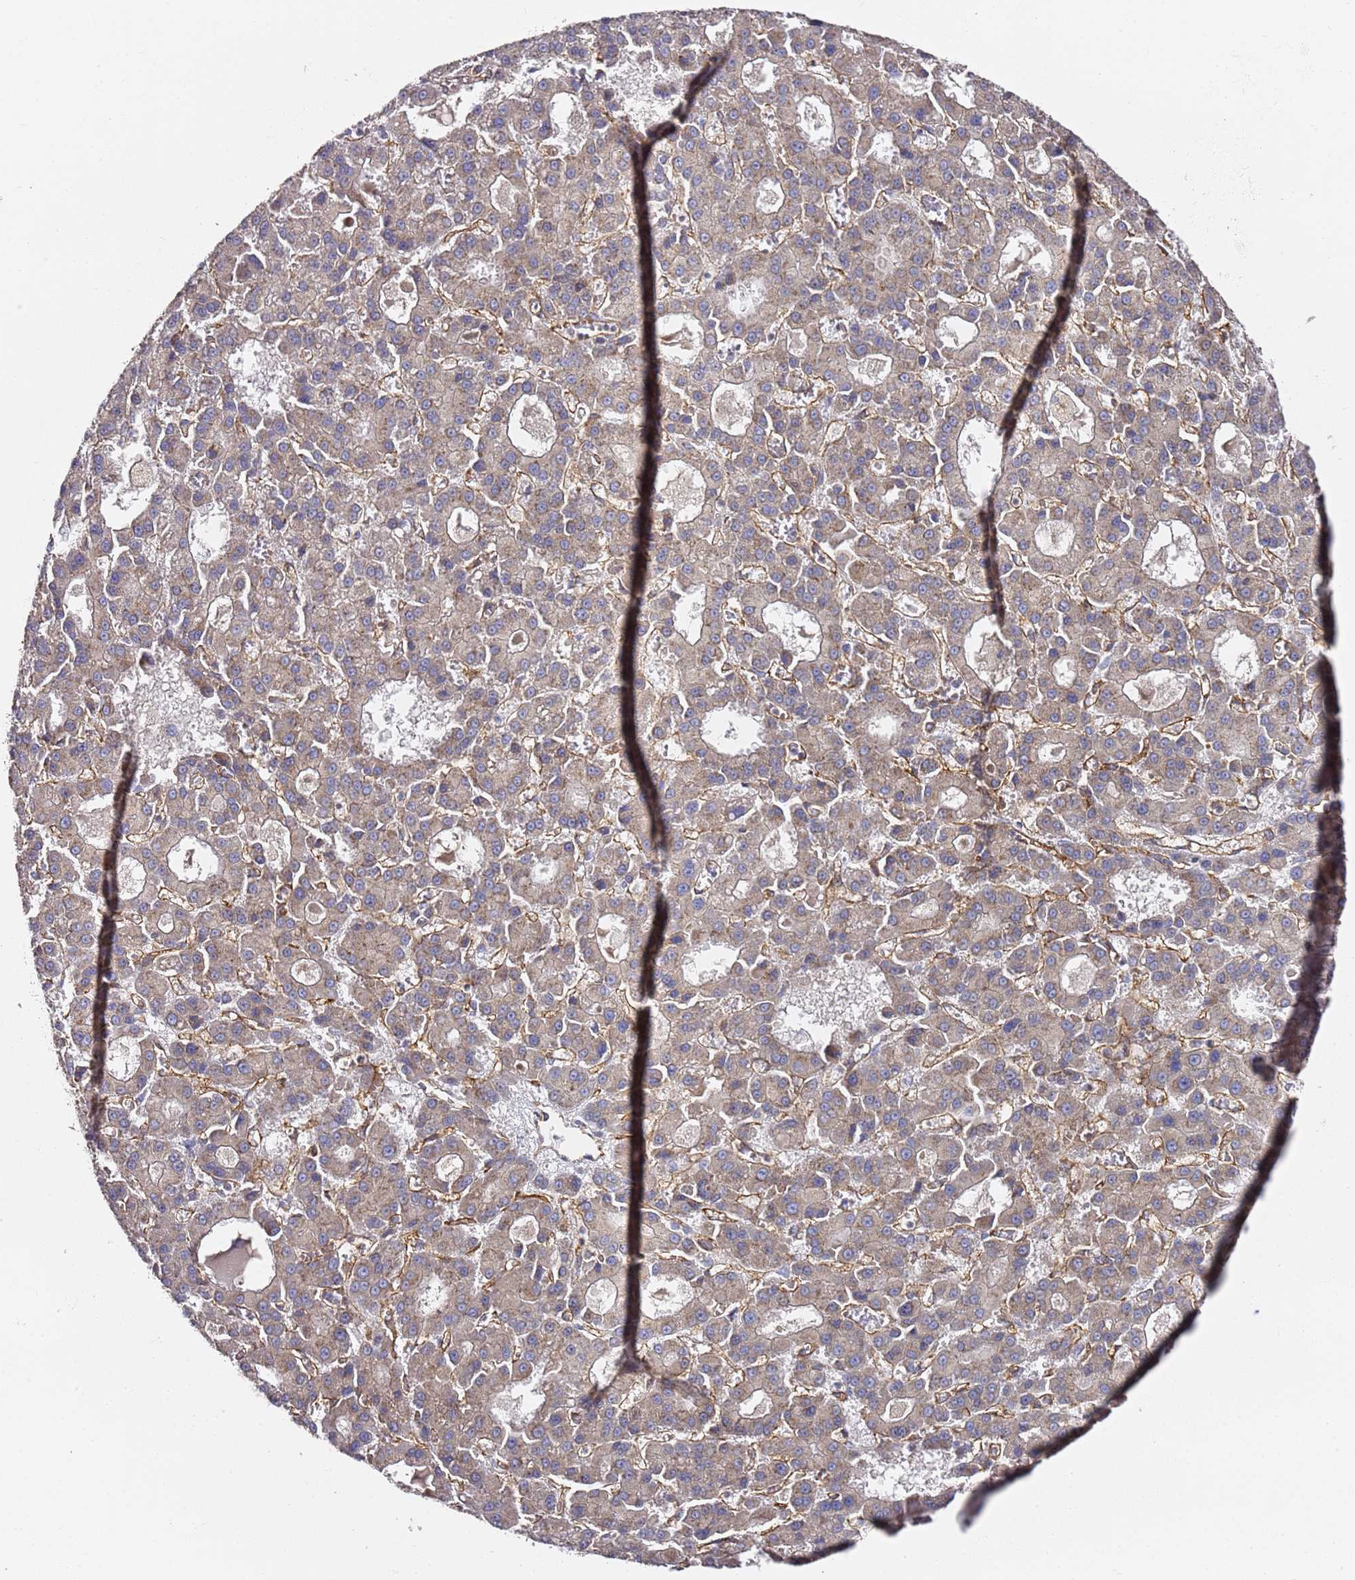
{"staining": {"intensity": "weak", "quantity": "<25%", "location": "cytoplasmic/membranous"}, "tissue": "liver cancer", "cell_type": "Tumor cells", "image_type": "cancer", "snomed": [{"axis": "morphology", "description": "Carcinoma, Hepatocellular, NOS"}, {"axis": "topography", "description": "Liver"}], "caption": "Liver hepatocellular carcinoma was stained to show a protein in brown. There is no significant positivity in tumor cells. (Stains: DAB (3,3'-diaminobenzidine) immunohistochemistry with hematoxylin counter stain, Microscopy: brightfield microscopy at high magnification).", "gene": "KIF7", "patient": {"sex": "male", "age": 70}}